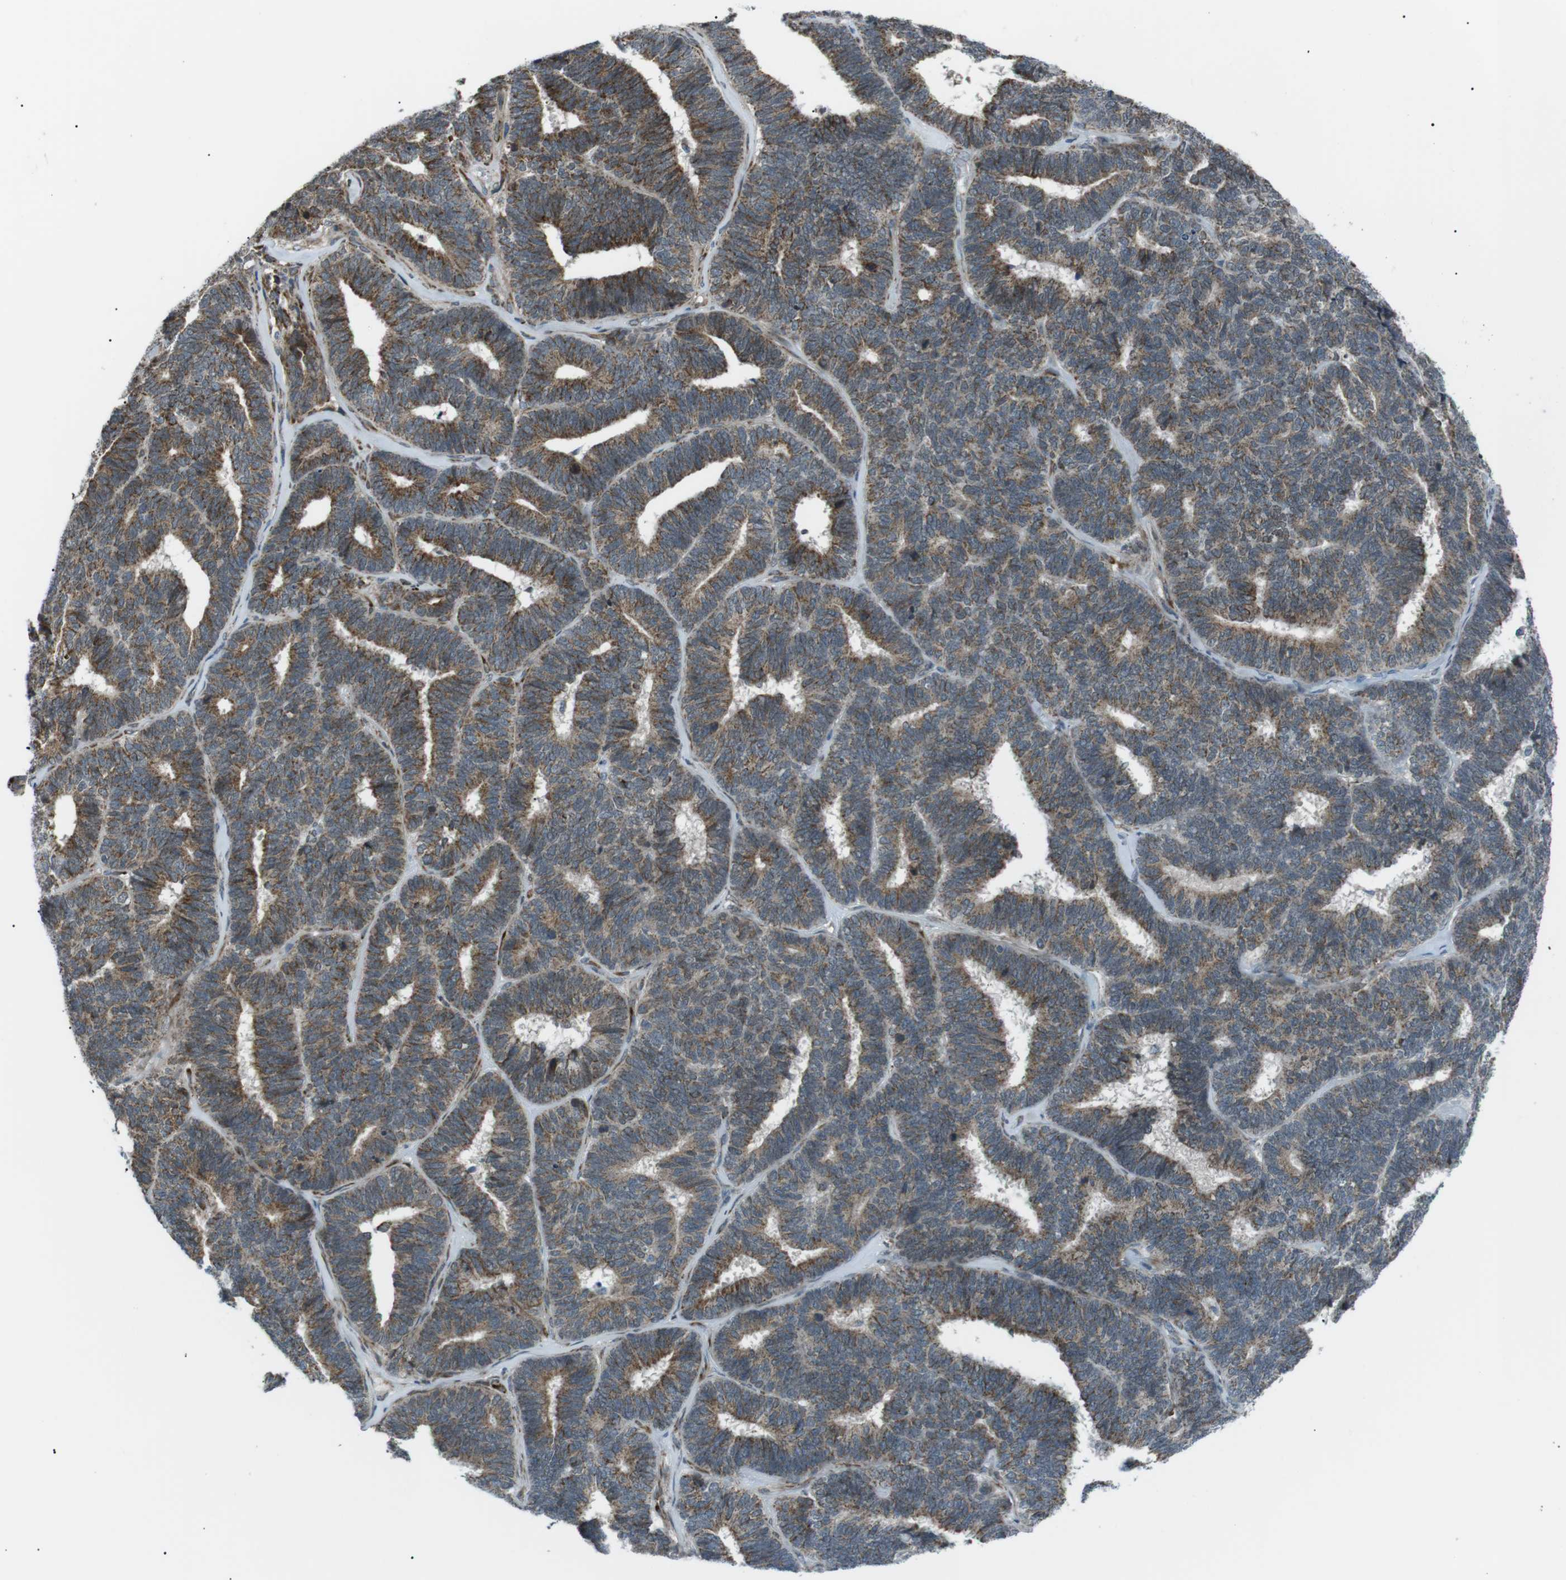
{"staining": {"intensity": "moderate", "quantity": "25%-75%", "location": "cytoplasmic/membranous"}, "tissue": "endometrial cancer", "cell_type": "Tumor cells", "image_type": "cancer", "snomed": [{"axis": "morphology", "description": "Adenocarcinoma, NOS"}, {"axis": "topography", "description": "Endometrium"}], "caption": "Adenocarcinoma (endometrial) stained with a protein marker displays moderate staining in tumor cells.", "gene": "ARID5B", "patient": {"sex": "female", "age": 70}}